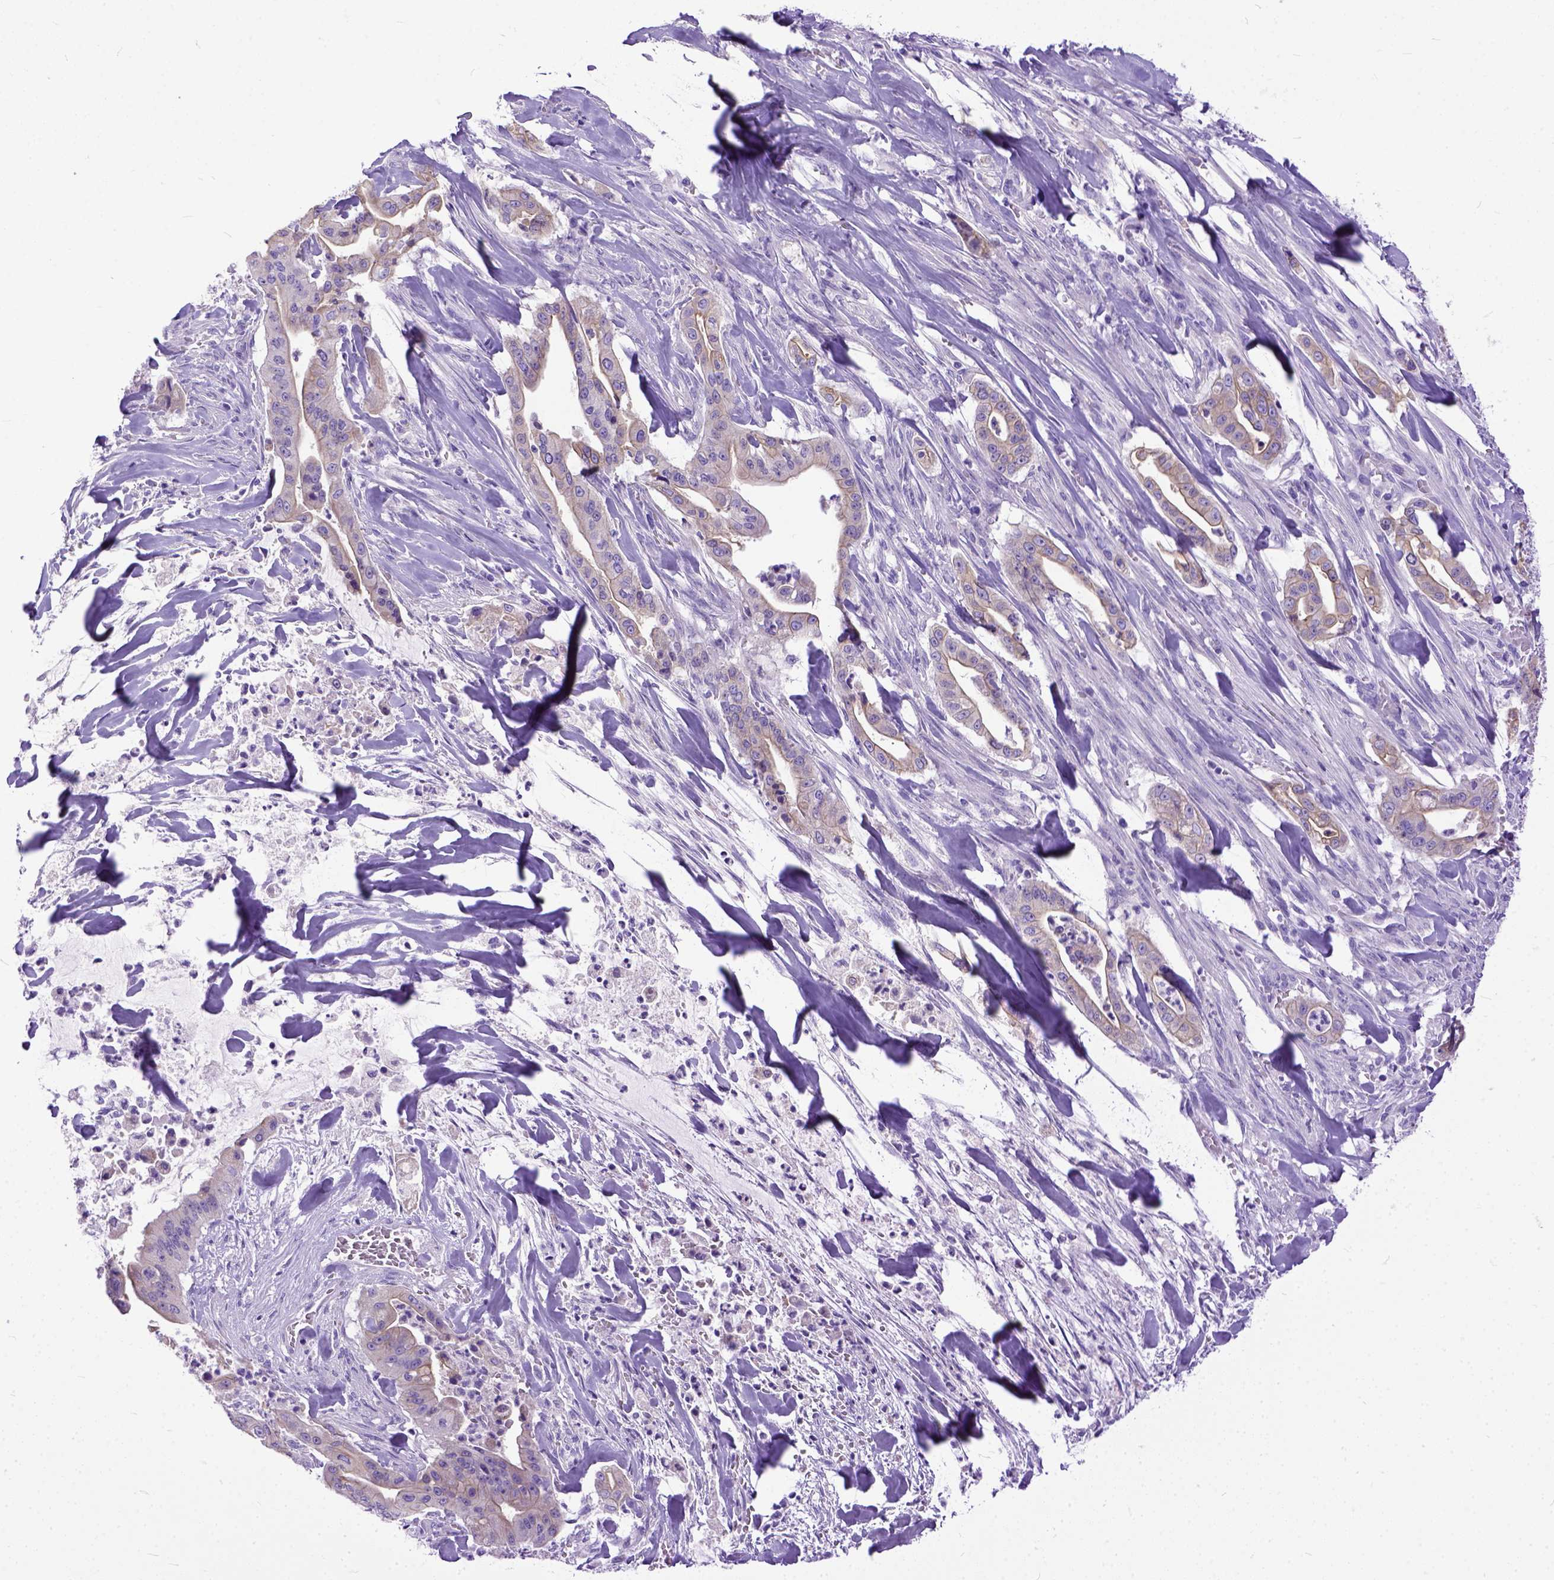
{"staining": {"intensity": "weak", "quantity": "25%-75%", "location": "cytoplasmic/membranous"}, "tissue": "pancreatic cancer", "cell_type": "Tumor cells", "image_type": "cancer", "snomed": [{"axis": "morphology", "description": "Normal tissue, NOS"}, {"axis": "morphology", "description": "Inflammation, NOS"}, {"axis": "morphology", "description": "Adenocarcinoma, NOS"}, {"axis": "topography", "description": "Pancreas"}], "caption": "A low amount of weak cytoplasmic/membranous positivity is appreciated in about 25%-75% of tumor cells in adenocarcinoma (pancreatic) tissue. (DAB (3,3'-diaminobenzidine) IHC with brightfield microscopy, high magnification).", "gene": "PPL", "patient": {"sex": "male", "age": 57}}